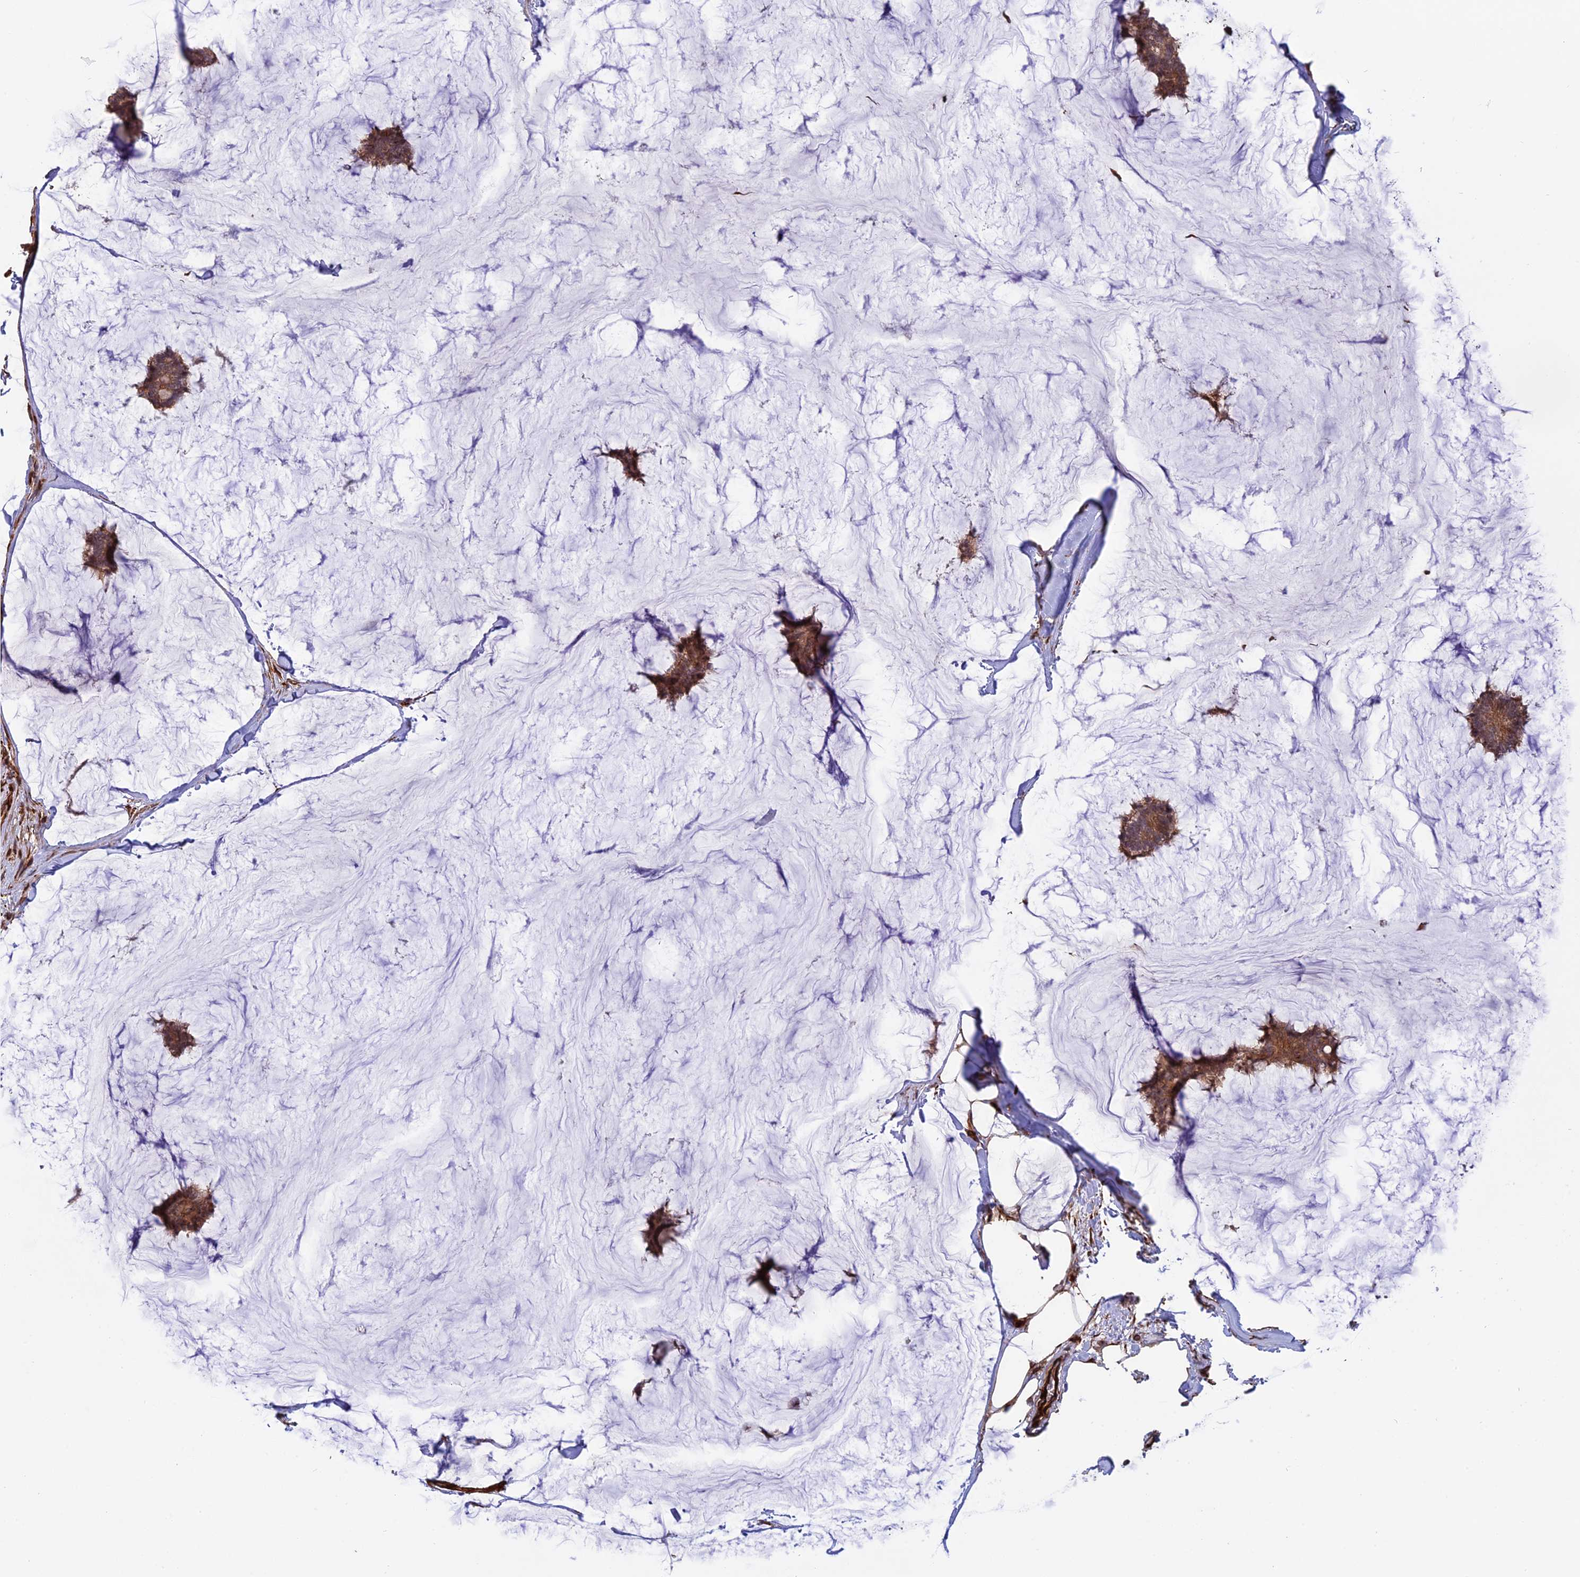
{"staining": {"intensity": "moderate", "quantity": ">75%", "location": "cytoplasmic/membranous"}, "tissue": "breast cancer", "cell_type": "Tumor cells", "image_type": "cancer", "snomed": [{"axis": "morphology", "description": "Duct carcinoma"}, {"axis": "topography", "description": "Breast"}], "caption": "An IHC photomicrograph of neoplastic tissue is shown. Protein staining in brown shows moderate cytoplasmic/membranous positivity in breast infiltrating ductal carcinoma within tumor cells. The protein of interest is stained brown, and the nuclei are stained in blue (DAB IHC with brightfield microscopy, high magnification).", "gene": "PHLDB3", "patient": {"sex": "female", "age": 93}}